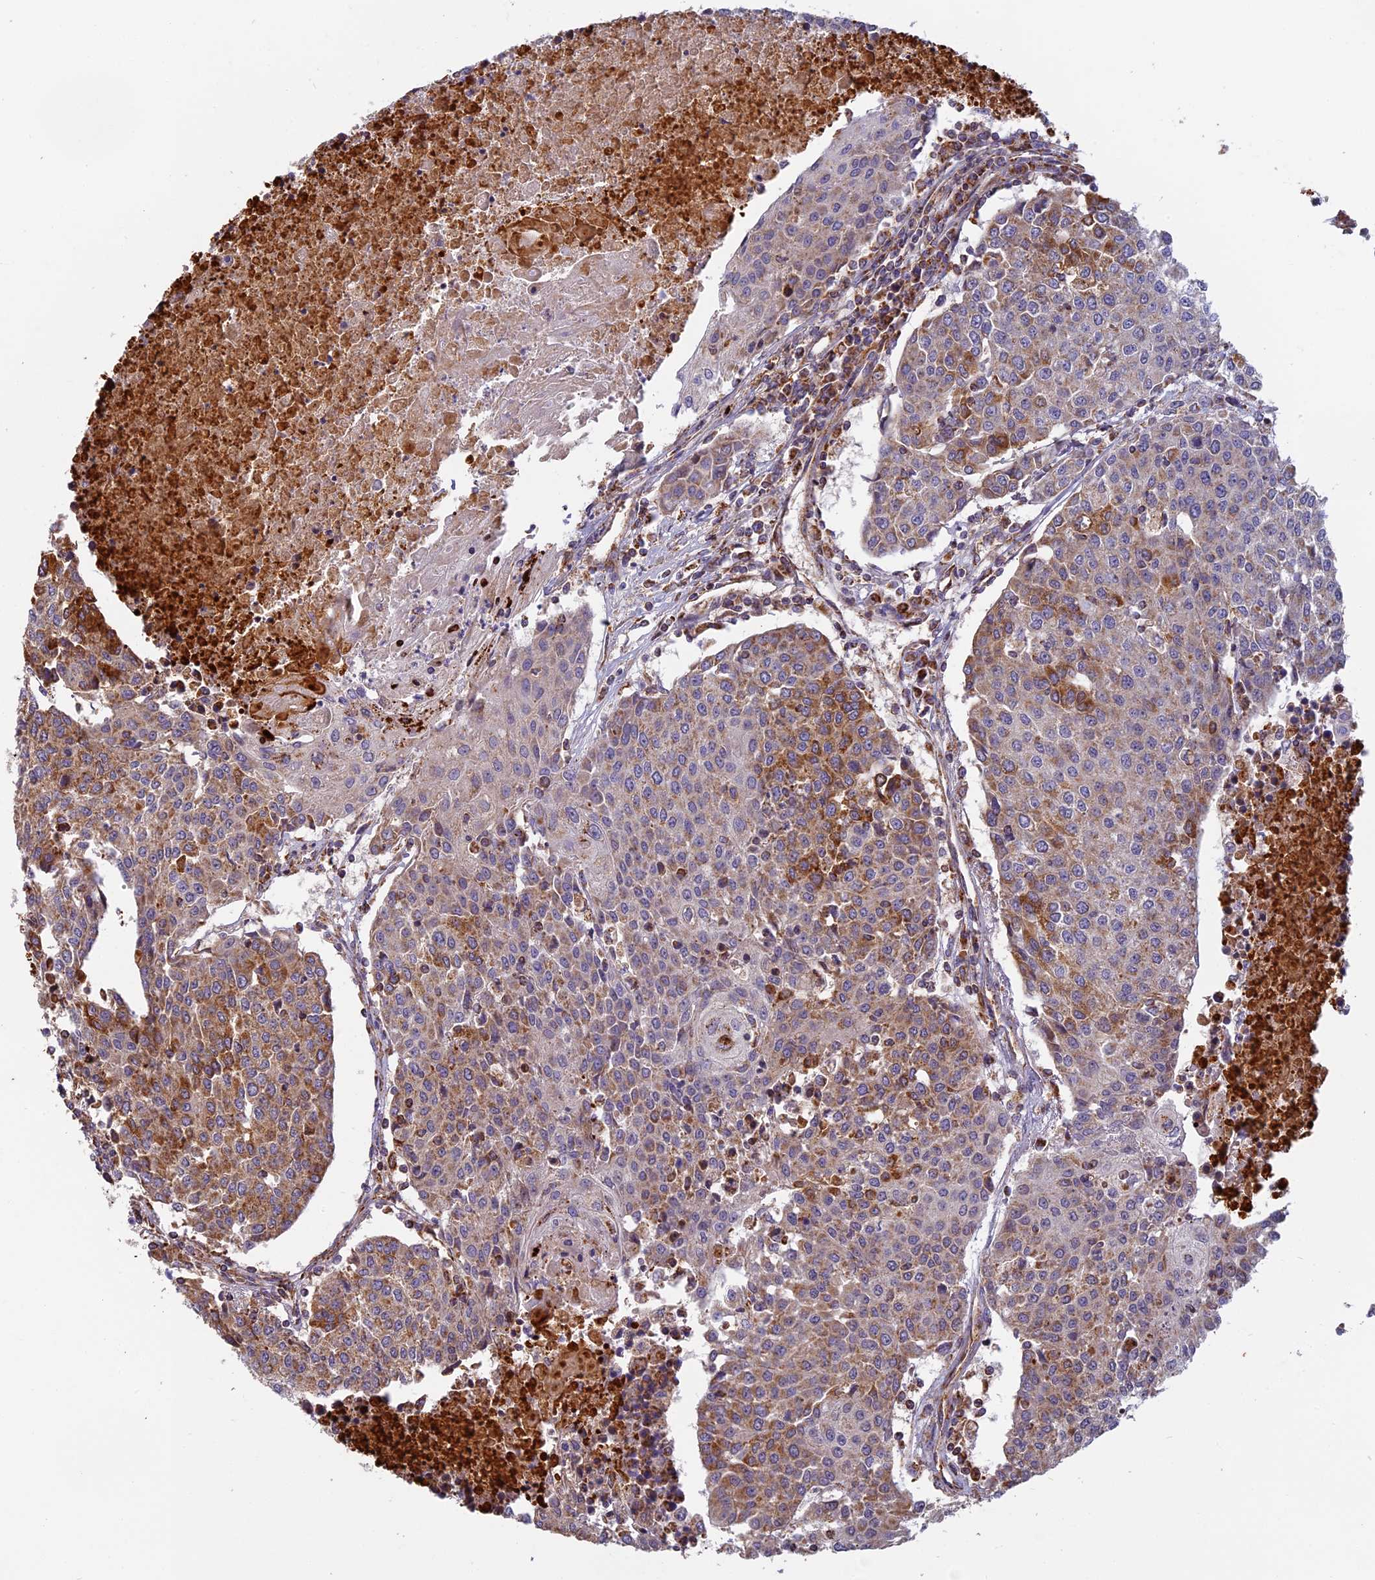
{"staining": {"intensity": "moderate", "quantity": "25%-75%", "location": "cytoplasmic/membranous"}, "tissue": "urothelial cancer", "cell_type": "Tumor cells", "image_type": "cancer", "snomed": [{"axis": "morphology", "description": "Urothelial carcinoma, High grade"}, {"axis": "topography", "description": "Urinary bladder"}], "caption": "This histopathology image displays urothelial cancer stained with immunohistochemistry to label a protein in brown. The cytoplasmic/membranous of tumor cells show moderate positivity for the protein. Nuclei are counter-stained blue.", "gene": "EDAR", "patient": {"sex": "female", "age": 85}}